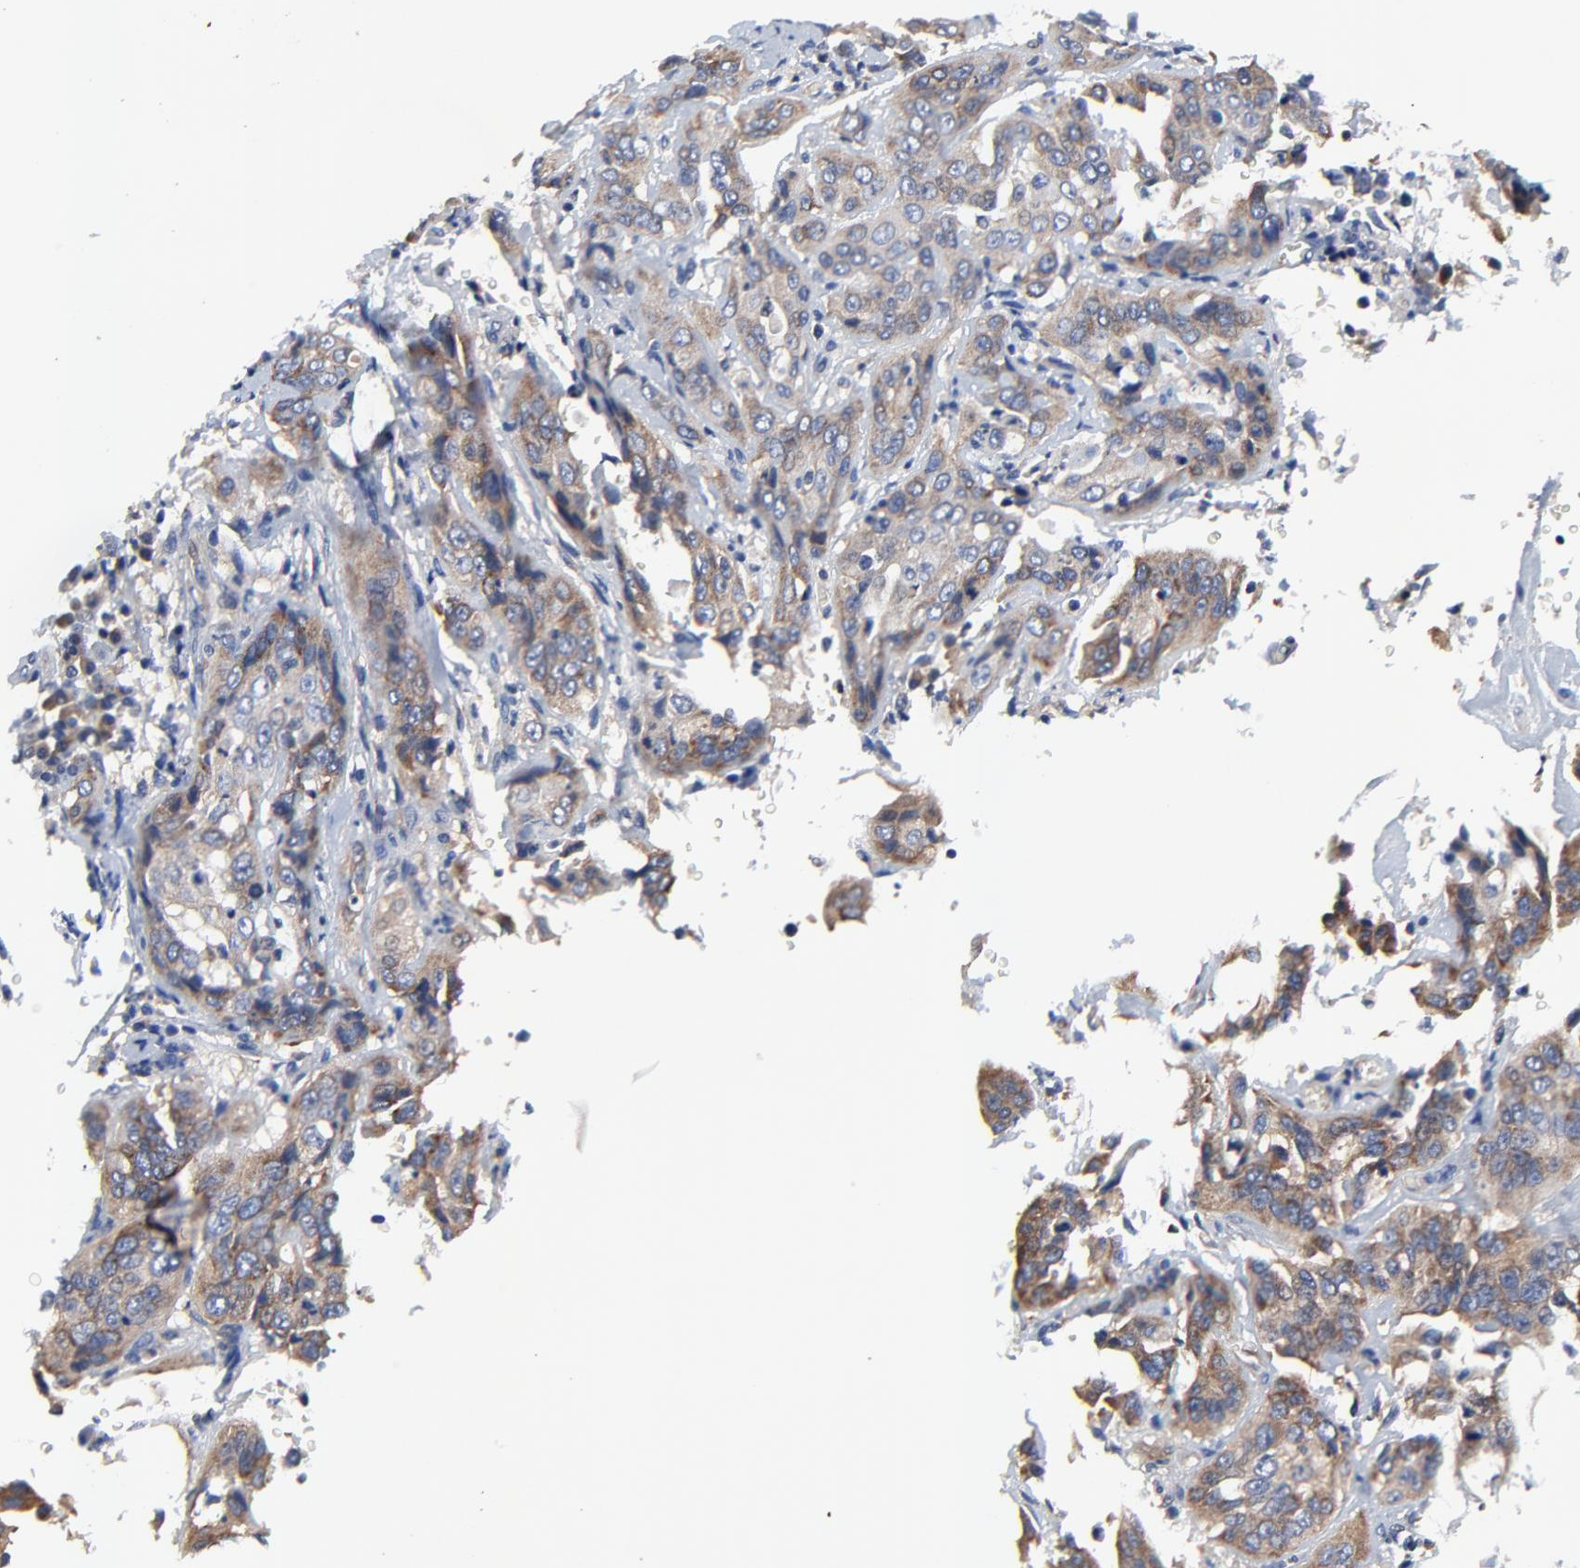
{"staining": {"intensity": "moderate", "quantity": "25%-75%", "location": "cytoplasmic/membranous"}, "tissue": "cervical cancer", "cell_type": "Tumor cells", "image_type": "cancer", "snomed": [{"axis": "morphology", "description": "Squamous cell carcinoma, NOS"}, {"axis": "topography", "description": "Cervix"}], "caption": "A high-resolution photomicrograph shows immunohistochemistry staining of cervical squamous cell carcinoma, which demonstrates moderate cytoplasmic/membranous positivity in about 25%-75% of tumor cells.", "gene": "VAV2", "patient": {"sex": "female", "age": 41}}